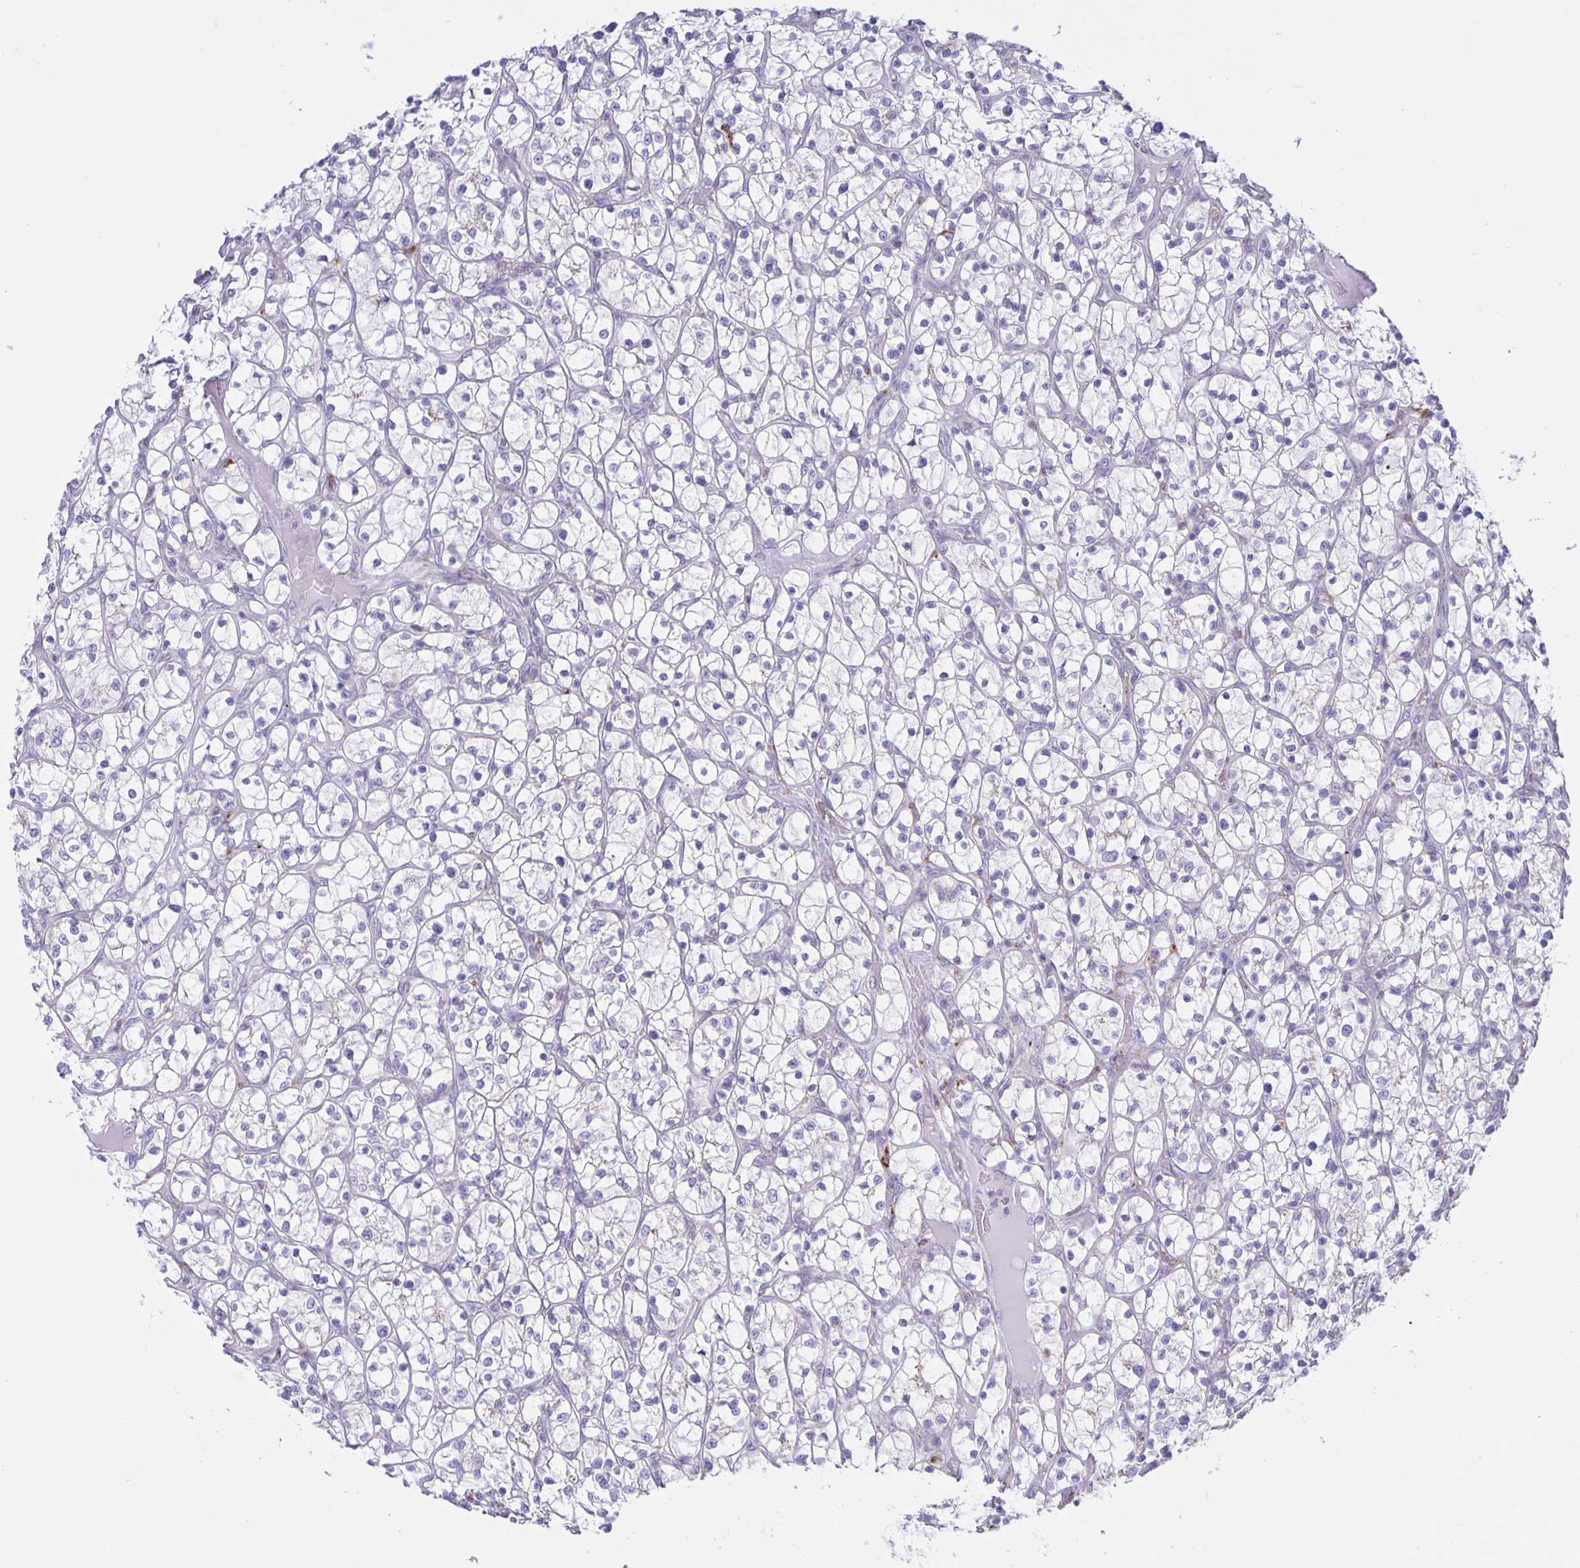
{"staining": {"intensity": "negative", "quantity": "none", "location": "none"}, "tissue": "renal cancer", "cell_type": "Tumor cells", "image_type": "cancer", "snomed": [{"axis": "morphology", "description": "Adenocarcinoma, NOS"}, {"axis": "topography", "description": "Kidney"}], "caption": "Histopathology image shows no significant protein staining in tumor cells of renal adenocarcinoma.", "gene": "LIPA", "patient": {"sex": "female", "age": 64}}